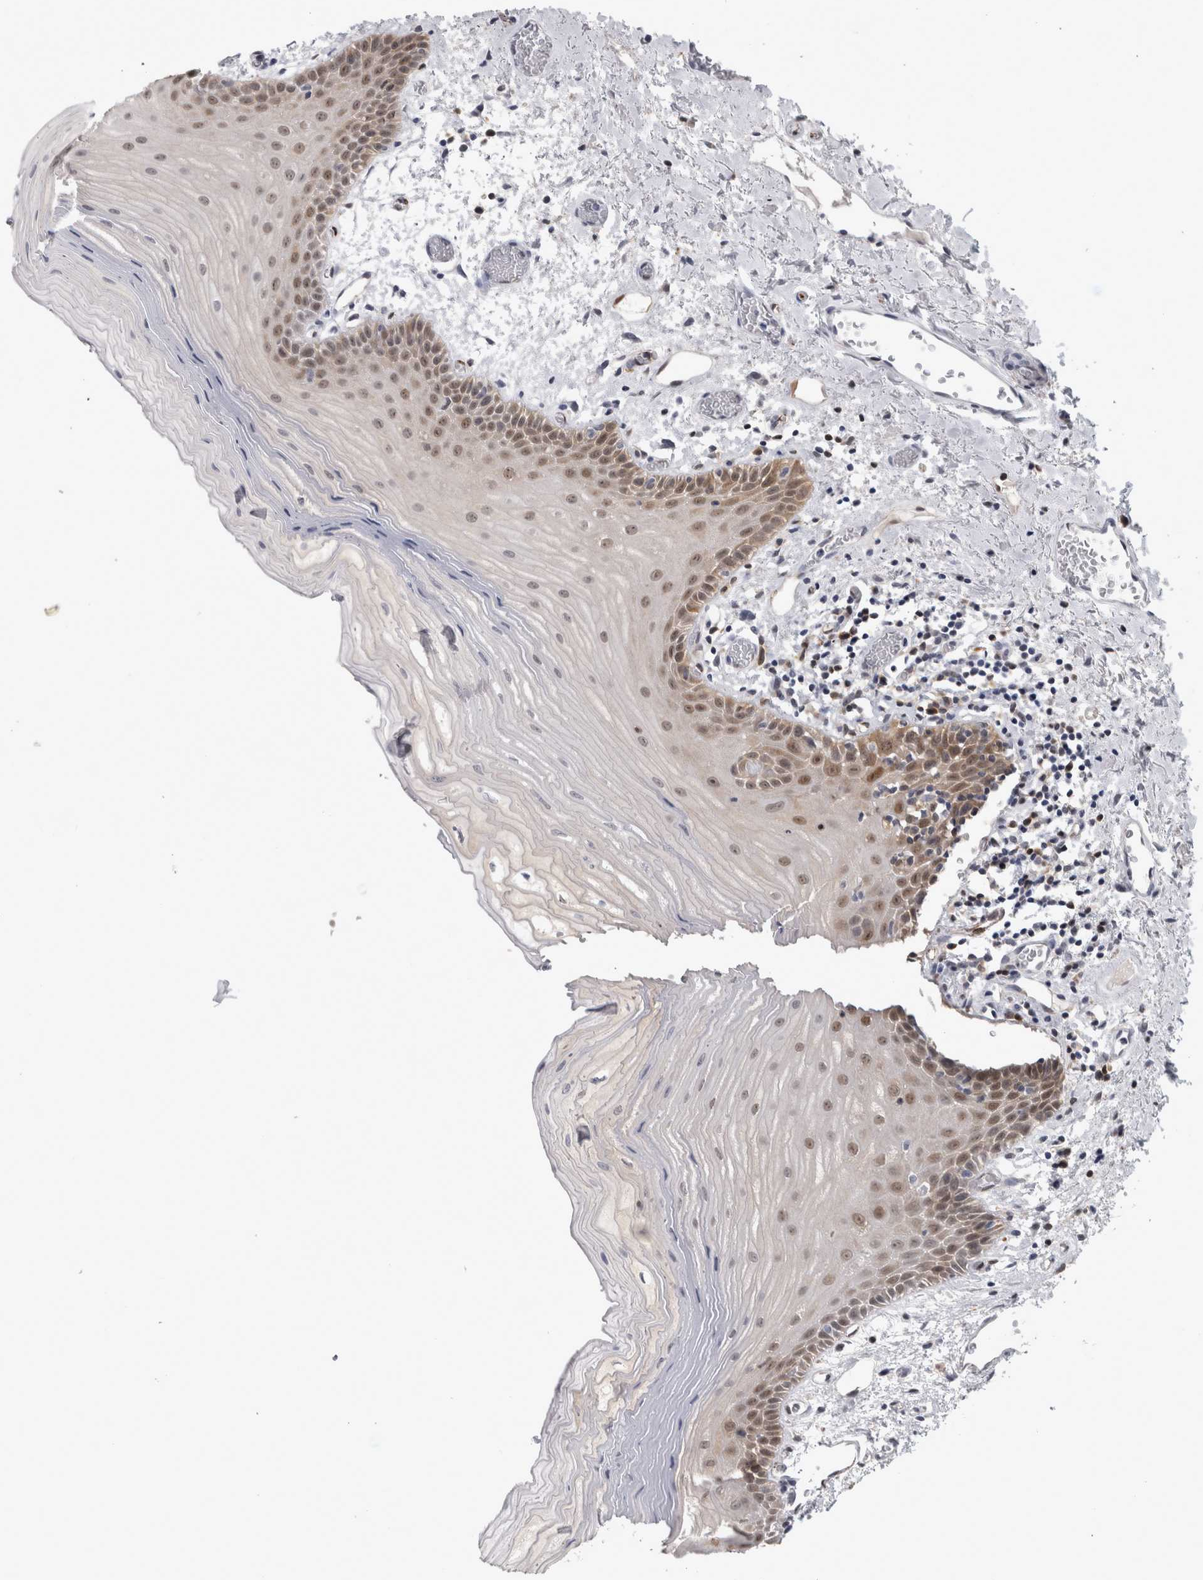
{"staining": {"intensity": "moderate", "quantity": ">75%", "location": "cytoplasmic/membranous,nuclear"}, "tissue": "oral mucosa", "cell_type": "Squamous epithelial cells", "image_type": "normal", "snomed": [{"axis": "morphology", "description": "Normal tissue, NOS"}, {"axis": "topography", "description": "Oral tissue"}], "caption": "A high-resolution image shows immunohistochemistry (IHC) staining of unremarkable oral mucosa, which exhibits moderate cytoplasmic/membranous,nuclear positivity in about >75% of squamous epithelial cells.", "gene": "ACOT7", "patient": {"sex": "male", "age": 52}}